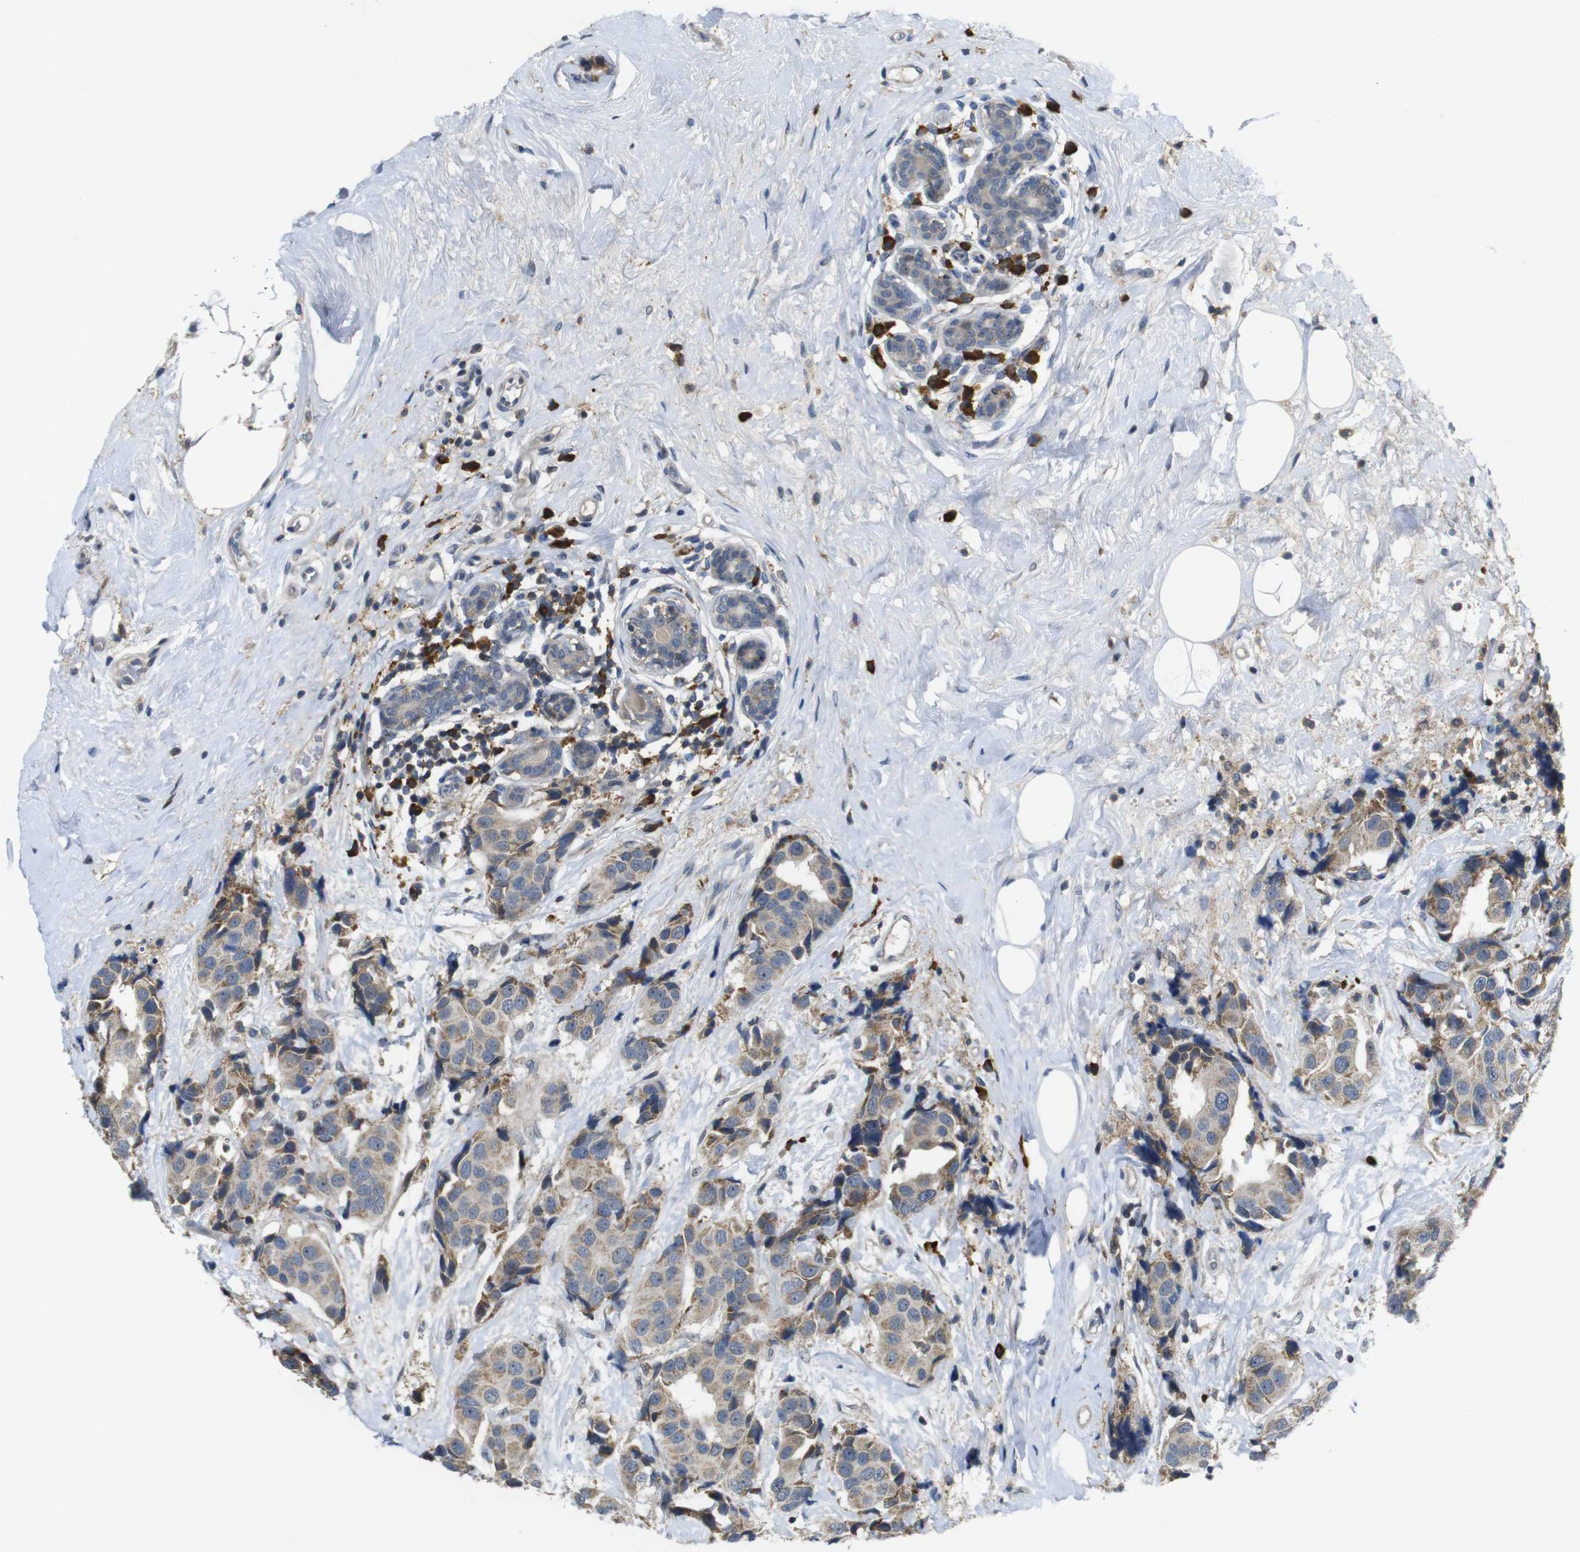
{"staining": {"intensity": "weak", "quantity": "<25%", "location": "cytoplasmic/membranous"}, "tissue": "breast cancer", "cell_type": "Tumor cells", "image_type": "cancer", "snomed": [{"axis": "morphology", "description": "Normal tissue, NOS"}, {"axis": "morphology", "description": "Duct carcinoma"}, {"axis": "topography", "description": "Breast"}], "caption": "DAB (3,3'-diaminobenzidine) immunohistochemical staining of human breast intraductal carcinoma shows no significant positivity in tumor cells.", "gene": "MAGI2", "patient": {"sex": "female", "age": 39}}